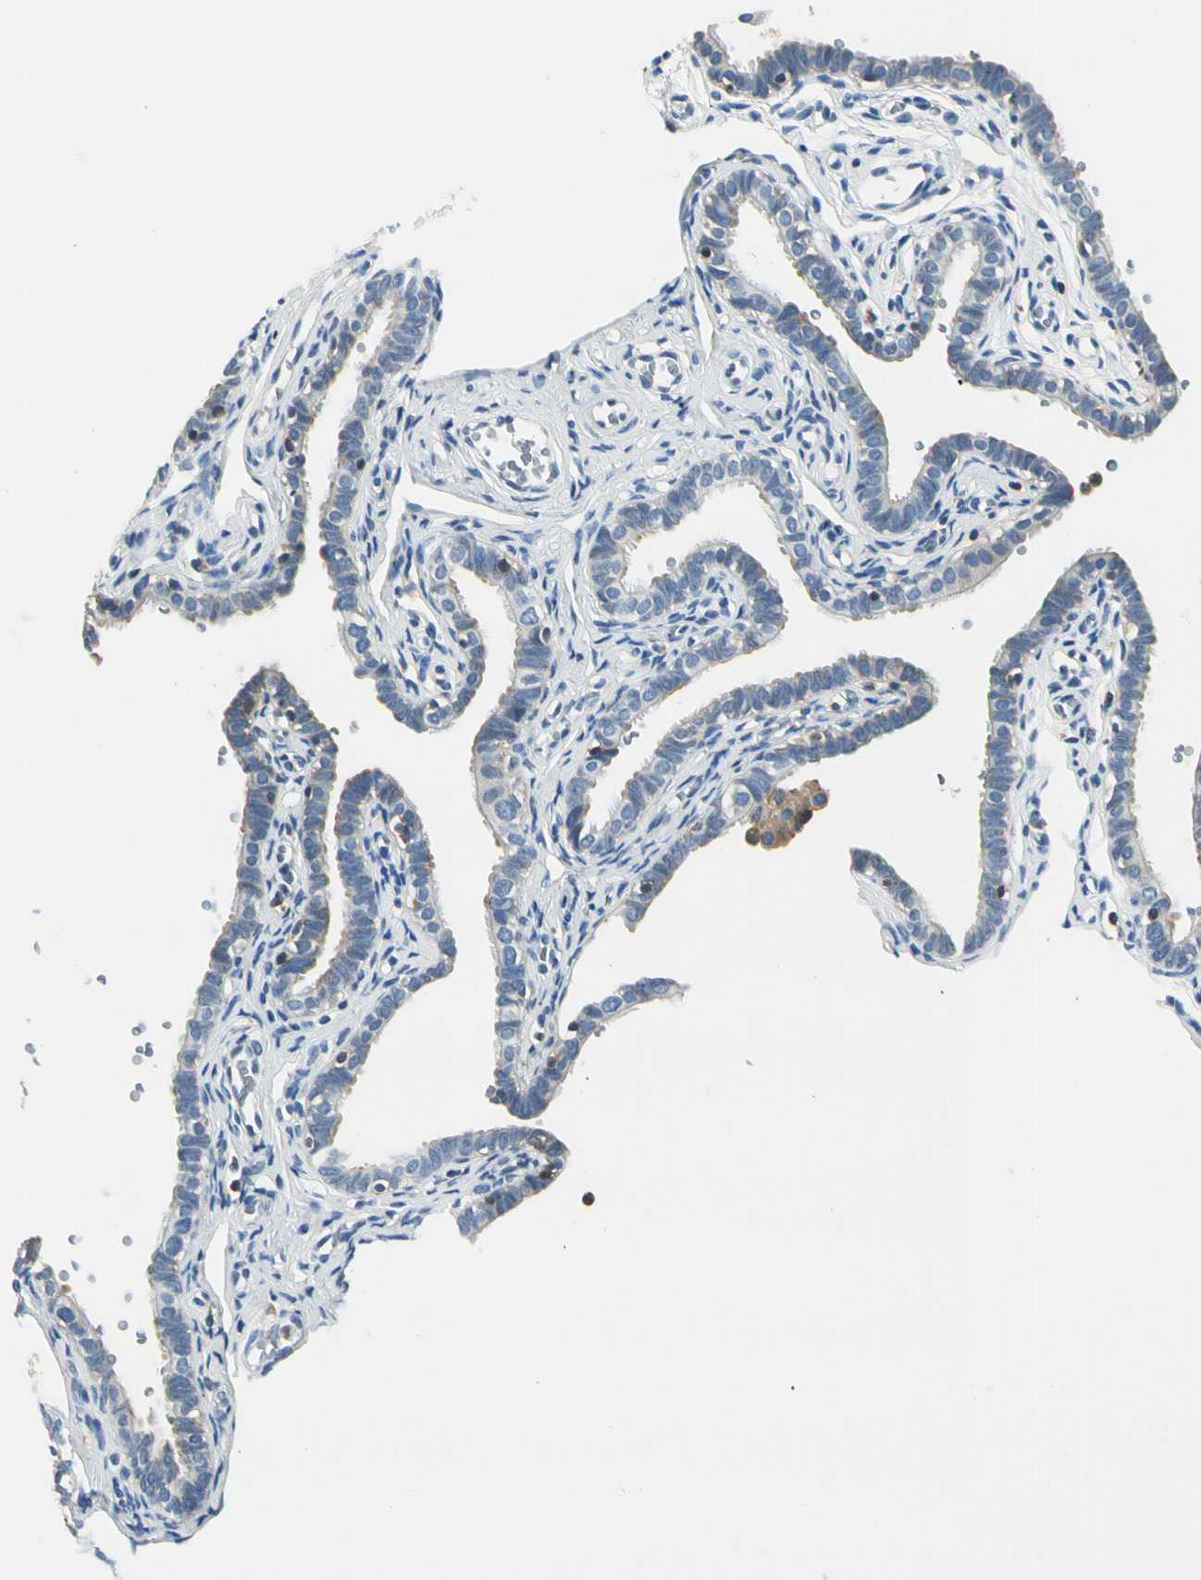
{"staining": {"intensity": "weak", "quantity": "25%-75%", "location": "cytoplasmic/membranous"}, "tissue": "fallopian tube", "cell_type": "Glandular cells", "image_type": "normal", "snomed": [{"axis": "morphology", "description": "Normal tissue, NOS"}, {"axis": "topography", "description": "Fallopian tube"}], "caption": "Protein analysis of unremarkable fallopian tube demonstrates weak cytoplasmic/membranous expression in about 25%-75% of glandular cells. (Brightfield microscopy of DAB IHC at high magnification).", "gene": "CAPZA2", "patient": {"sex": "female", "age": 35}}